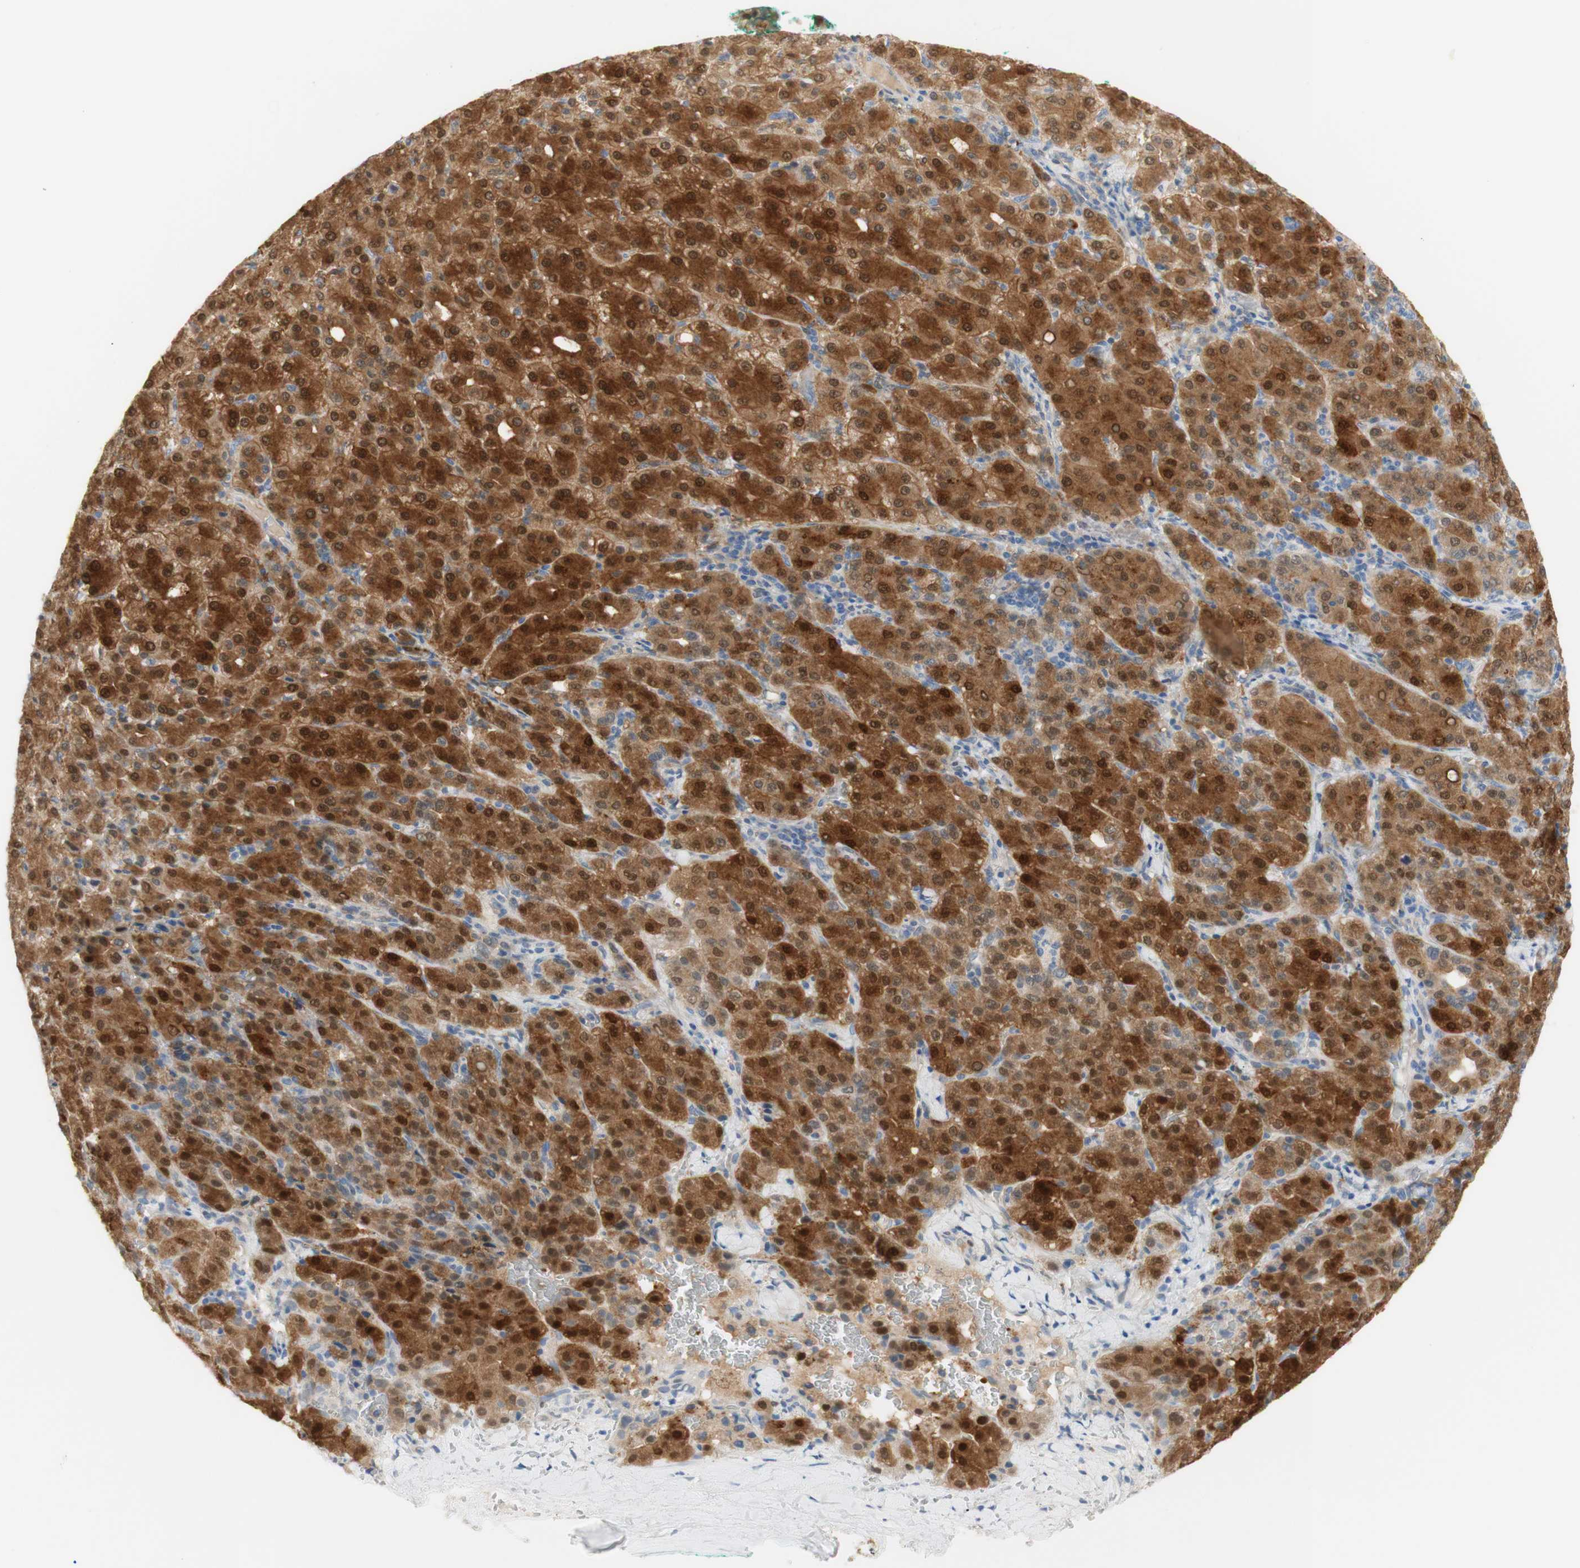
{"staining": {"intensity": "strong", "quantity": ">75%", "location": "cytoplasmic/membranous,nuclear"}, "tissue": "liver cancer", "cell_type": "Tumor cells", "image_type": "cancer", "snomed": [{"axis": "morphology", "description": "Carcinoma, Hepatocellular, NOS"}, {"axis": "topography", "description": "Liver"}], "caption": "Liver cancer stained with a protein marker reveals strong staining in tumor cells.", "gene": "SELENBP1", "patient": {"sex": "male", "age": 65}}